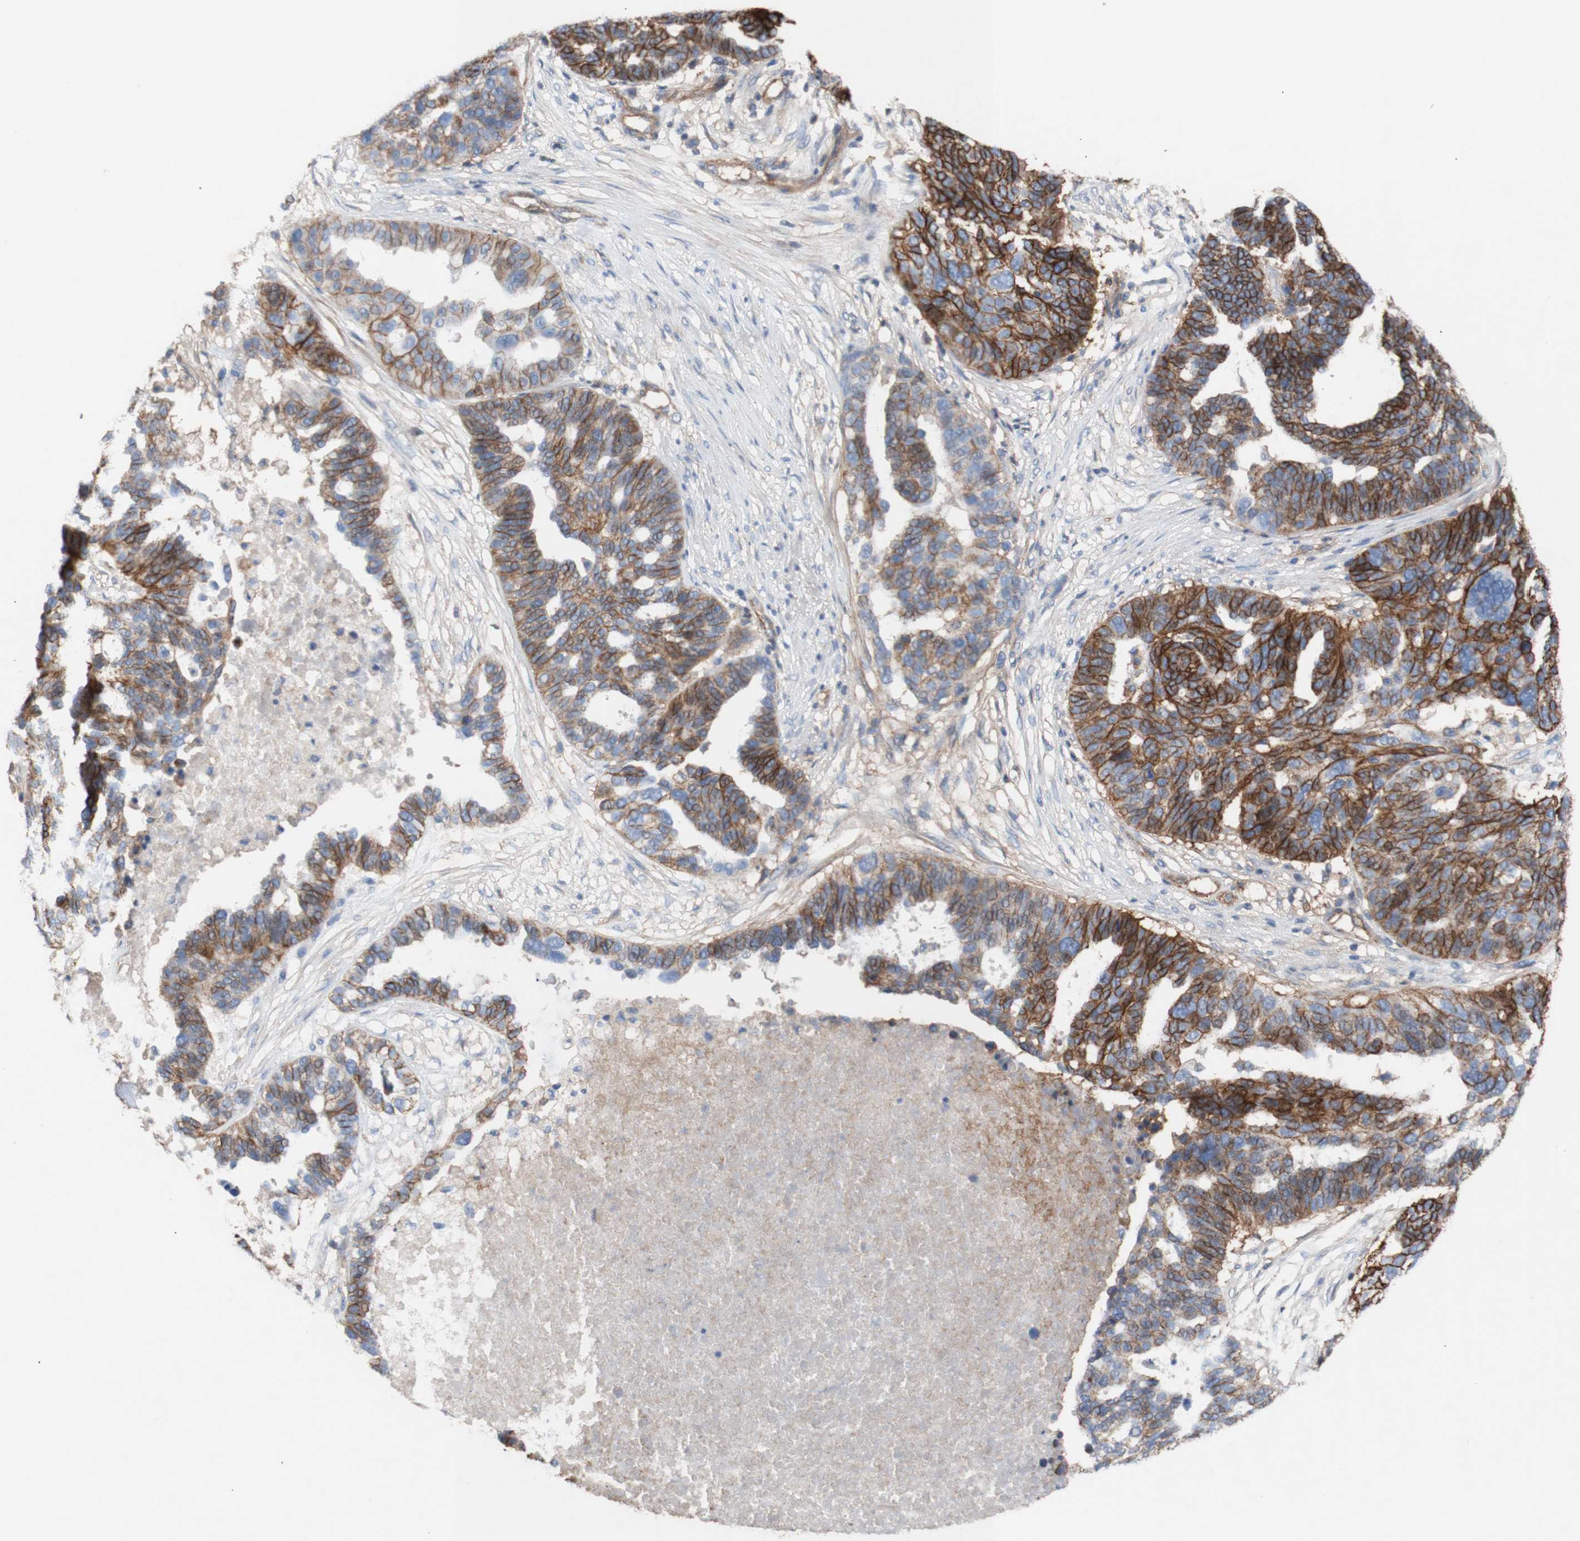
{"staining": {"intensity": "strong", "quantity": ">75%", "location": "cytoplasmic/membranous"}, "tissue": "ovarian cancer", "cell_type": "Tumor cells", "image_type": "cancer", "snomed": [{"axis": "morphology", "description": "Cystadenocarcinoma, serous, NOS"}, {"axis": "topography", "description": "Ovary"}], "caption": "Ovarian serous cystadenocarcinoma tissue exhibits strong cytoplasmic/membranous positivity in about >75% of tumor cells", "gene": "ATP2A3", "patient": {"sex": "female", "age": 59}}